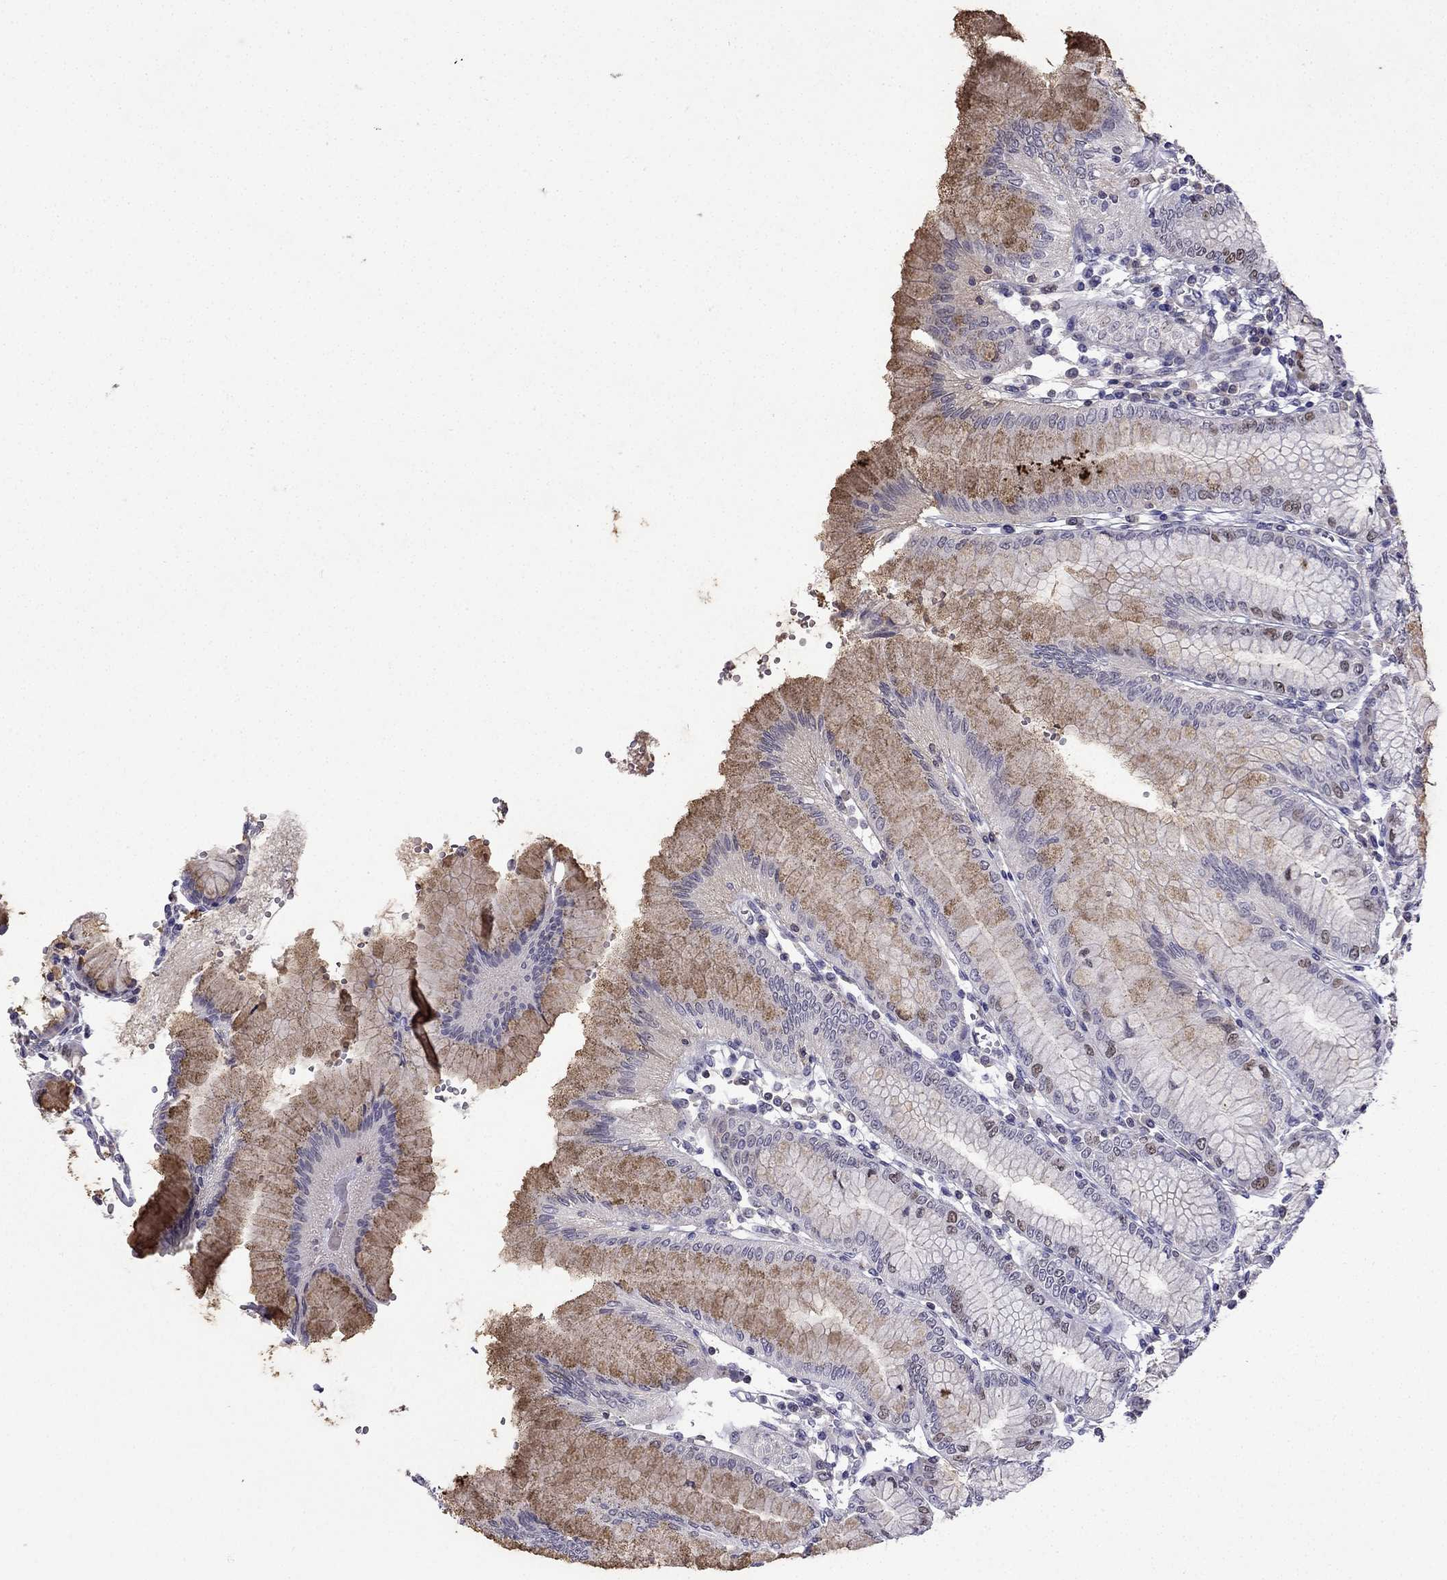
{"staining": {"intensity": "moderate", "quantity": "<25%", "location": "nuclear"}, "tissue": "stomach", "cell_type": "Glandular cells", "image_type": "normal", "snomed": [{"axis": "morphology", "description": "Normal tissue, NOS"}, {"axis": "topography", "description": "Skeletal muscle"}, {"axis": "topography", "description": "Stomach"}], "caption": "Glandular cells reveal low levels of moderate nuclear positivity in approximately <25% of cells in unremarkable human stomach.", "gene": "UHRF1", "patient": {"sex": "female", "age": 57}}